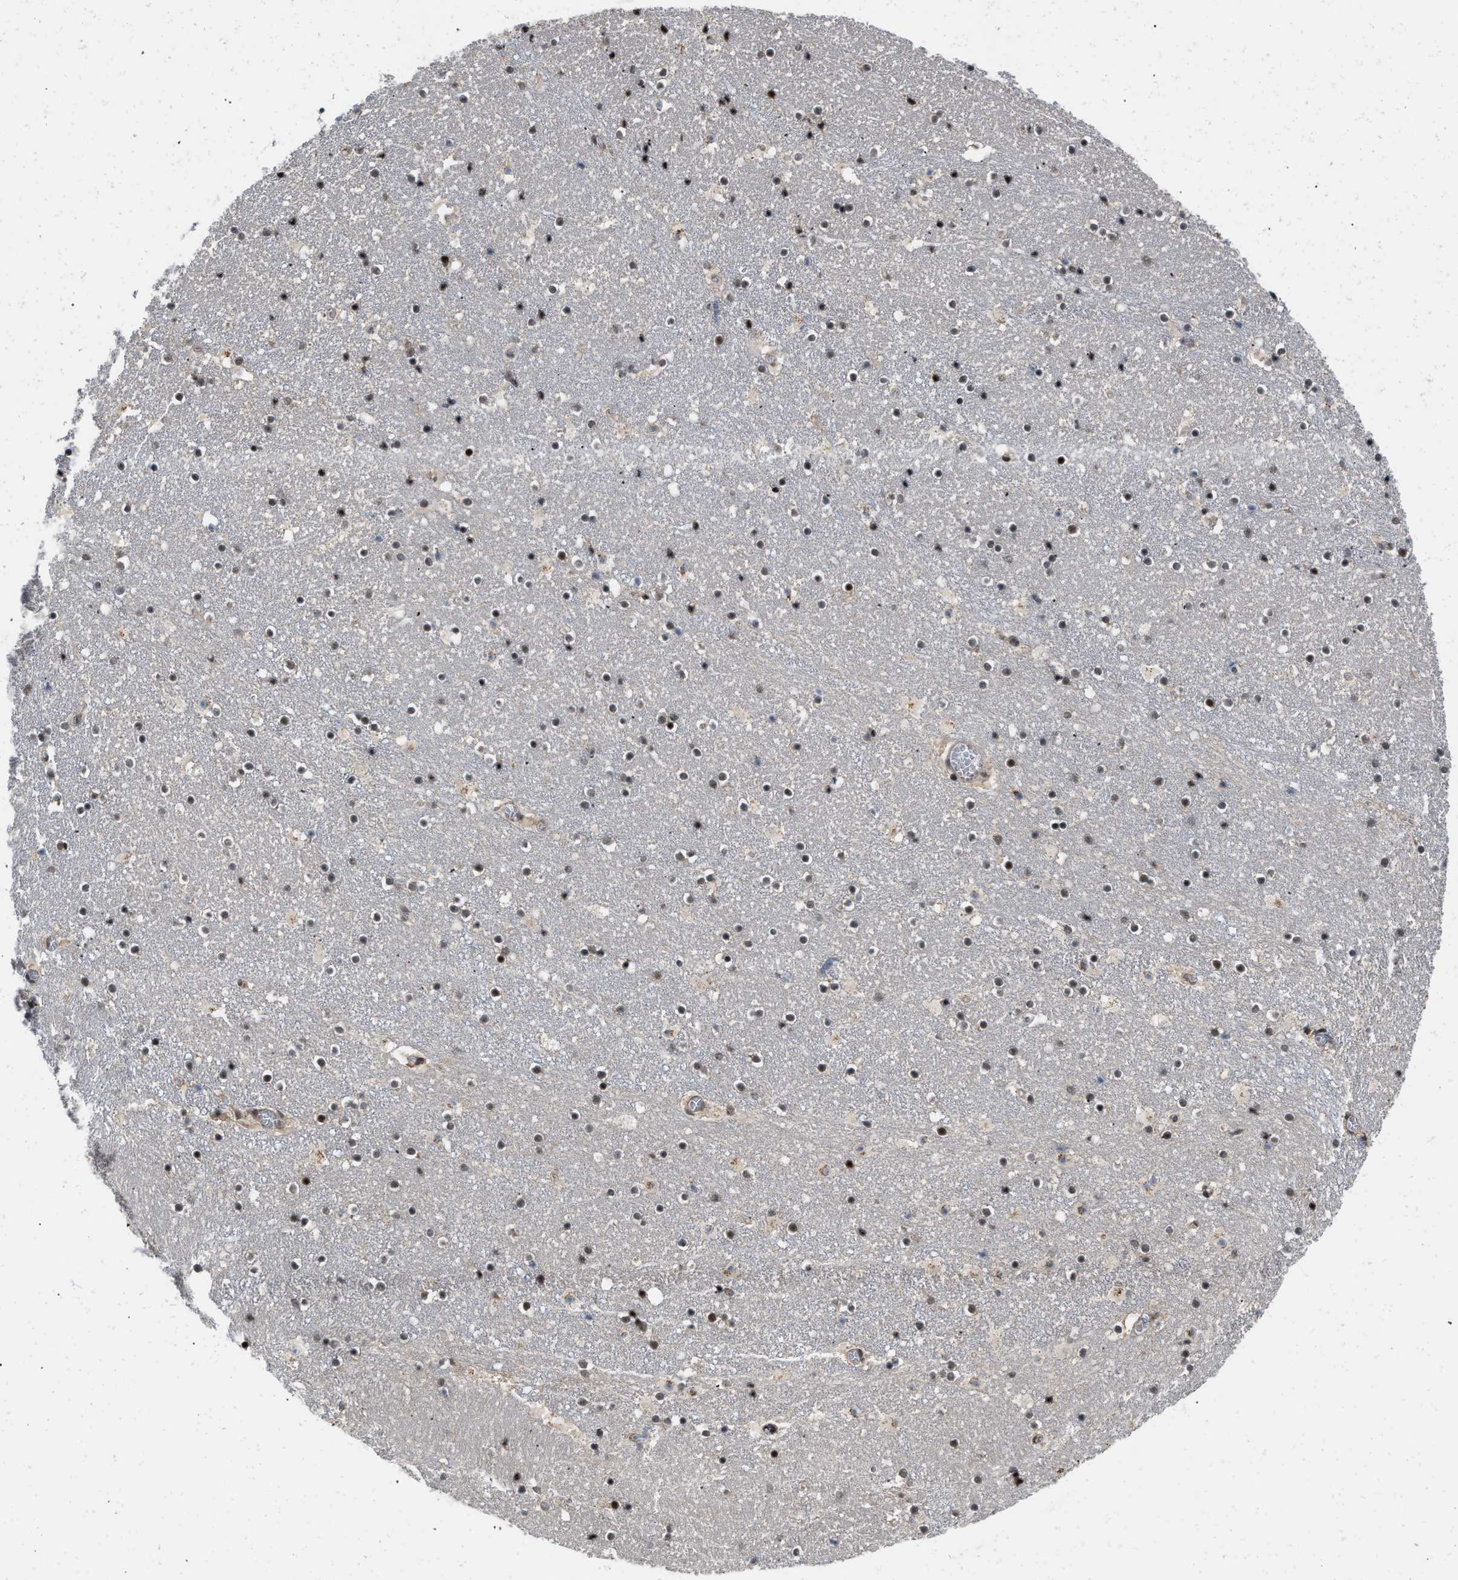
{"staining": {"intensity": "strong", "quantity": ">75%", "location": "nuclear"}, "tissue": "caudate", "cell_type": "Glial cells", "image_type": "normal", "snomed": [{"axis": "morphology", "description": "Normal tissue, NOS"}, {"axis": "topography", "description": "Lateral ventricle wall"}], "caption": "Brown immunohistochemical staining in benign human caudate shows strong nuclear positivity in about >75% of glial cells. Using DAB (brown) and hematoxylin (blue) stains, captured at high magnification using brightfield microscopy.", "gene": "ANKRD11", "patient": {"sex": "male", "age": 45}}